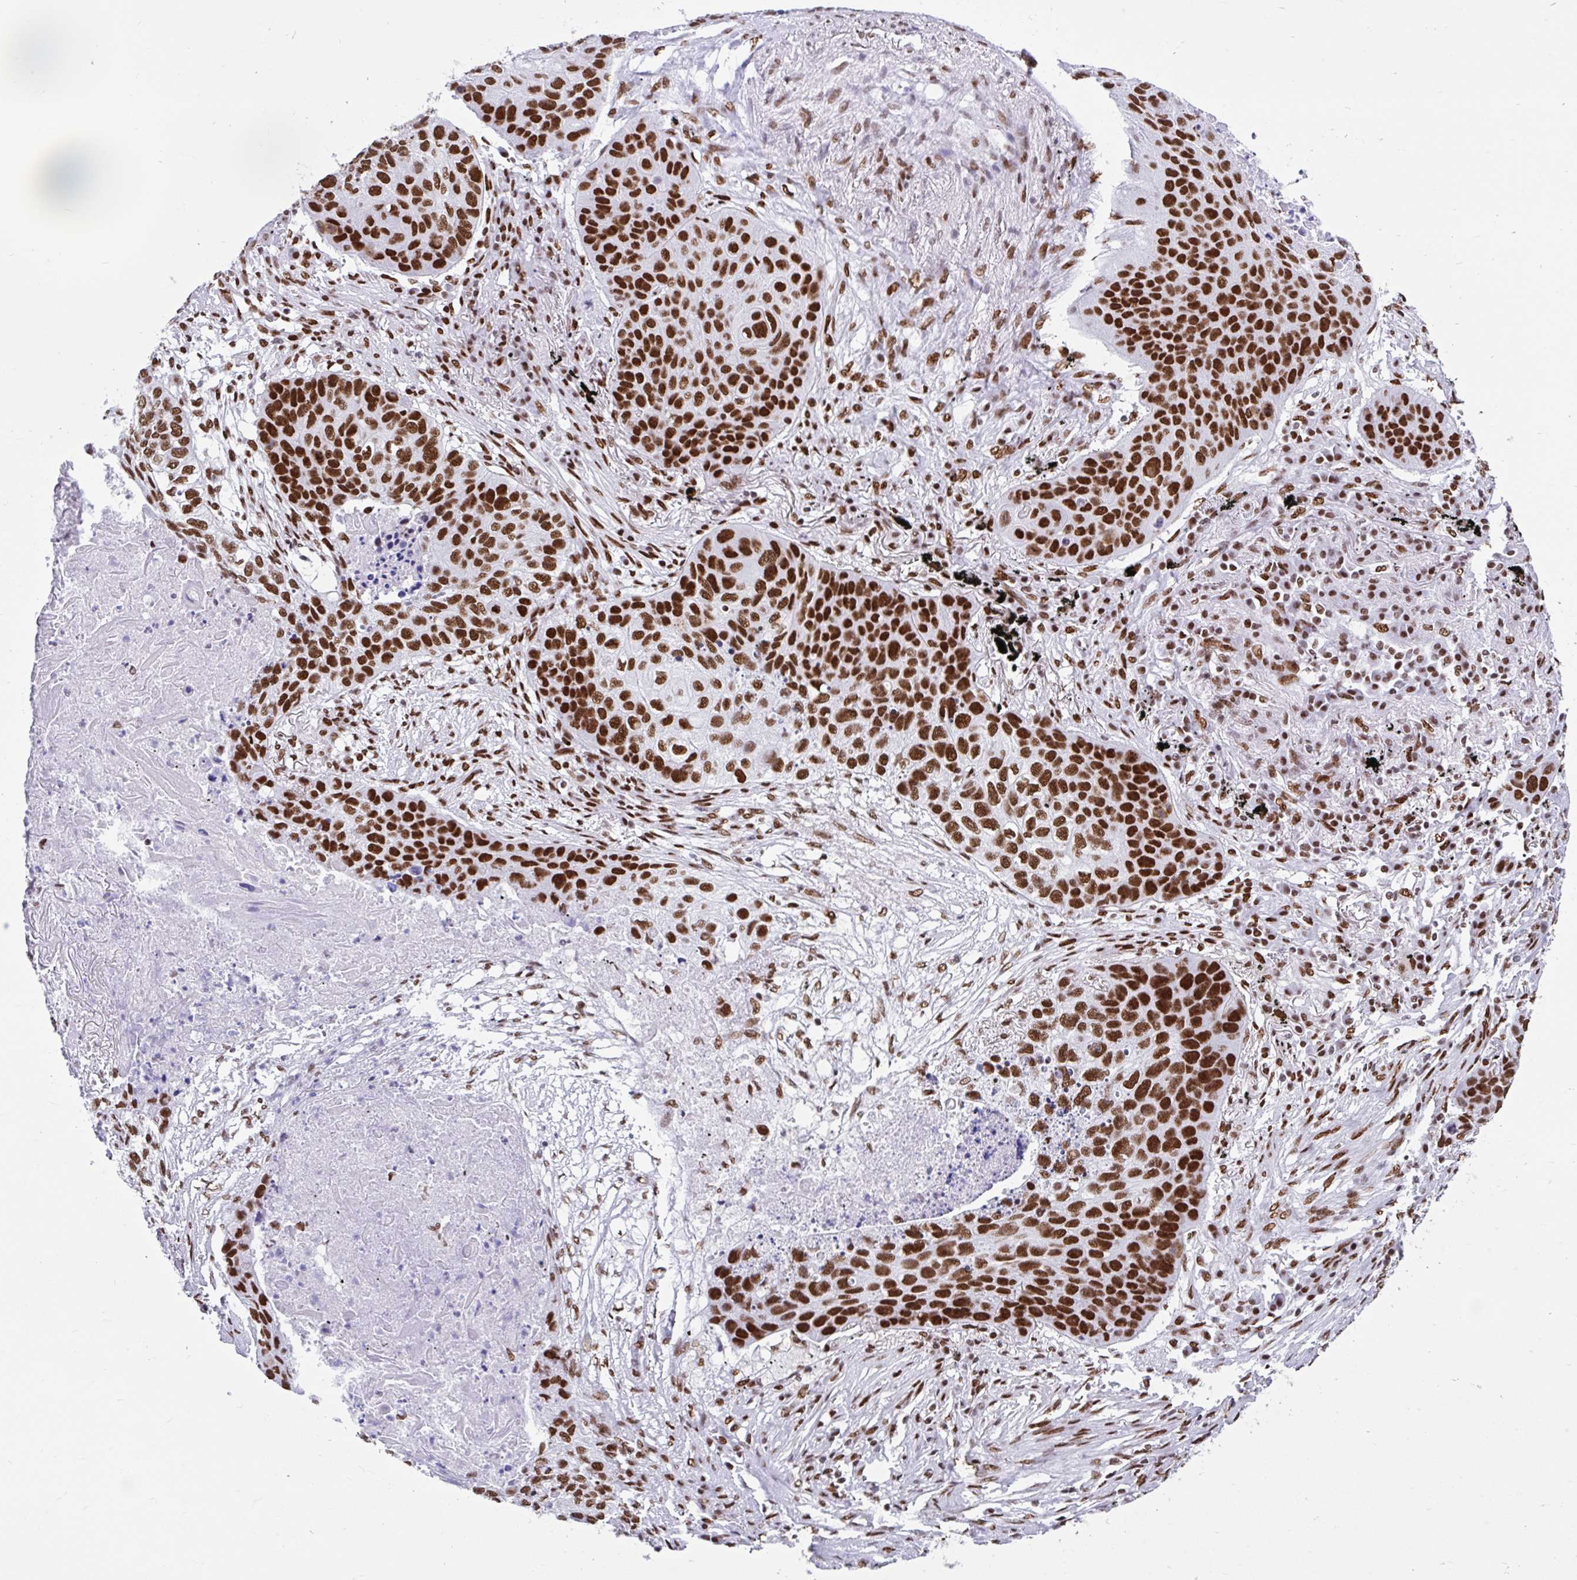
{"staining": {"intensity": "strong", "quantity": ">75%", "location": "nuclear"}, "tissue": "lung cancer", "cell_type": "Tumor cells", "image_type": "cancer", "snomed": [{"axis": "morphology", "description": "Squamous cell carcinoma, NOS"}, {"axis": "topography", "description": "Lung"}], "caption": "Immunohistochemical staining of lung squamous cell carcinoma reveals high levels of strong nuclear protein expression in about >75% of tumor cells.", "gene": "KHDRBS1", "patient": {"sex": "female", "age": 63}}